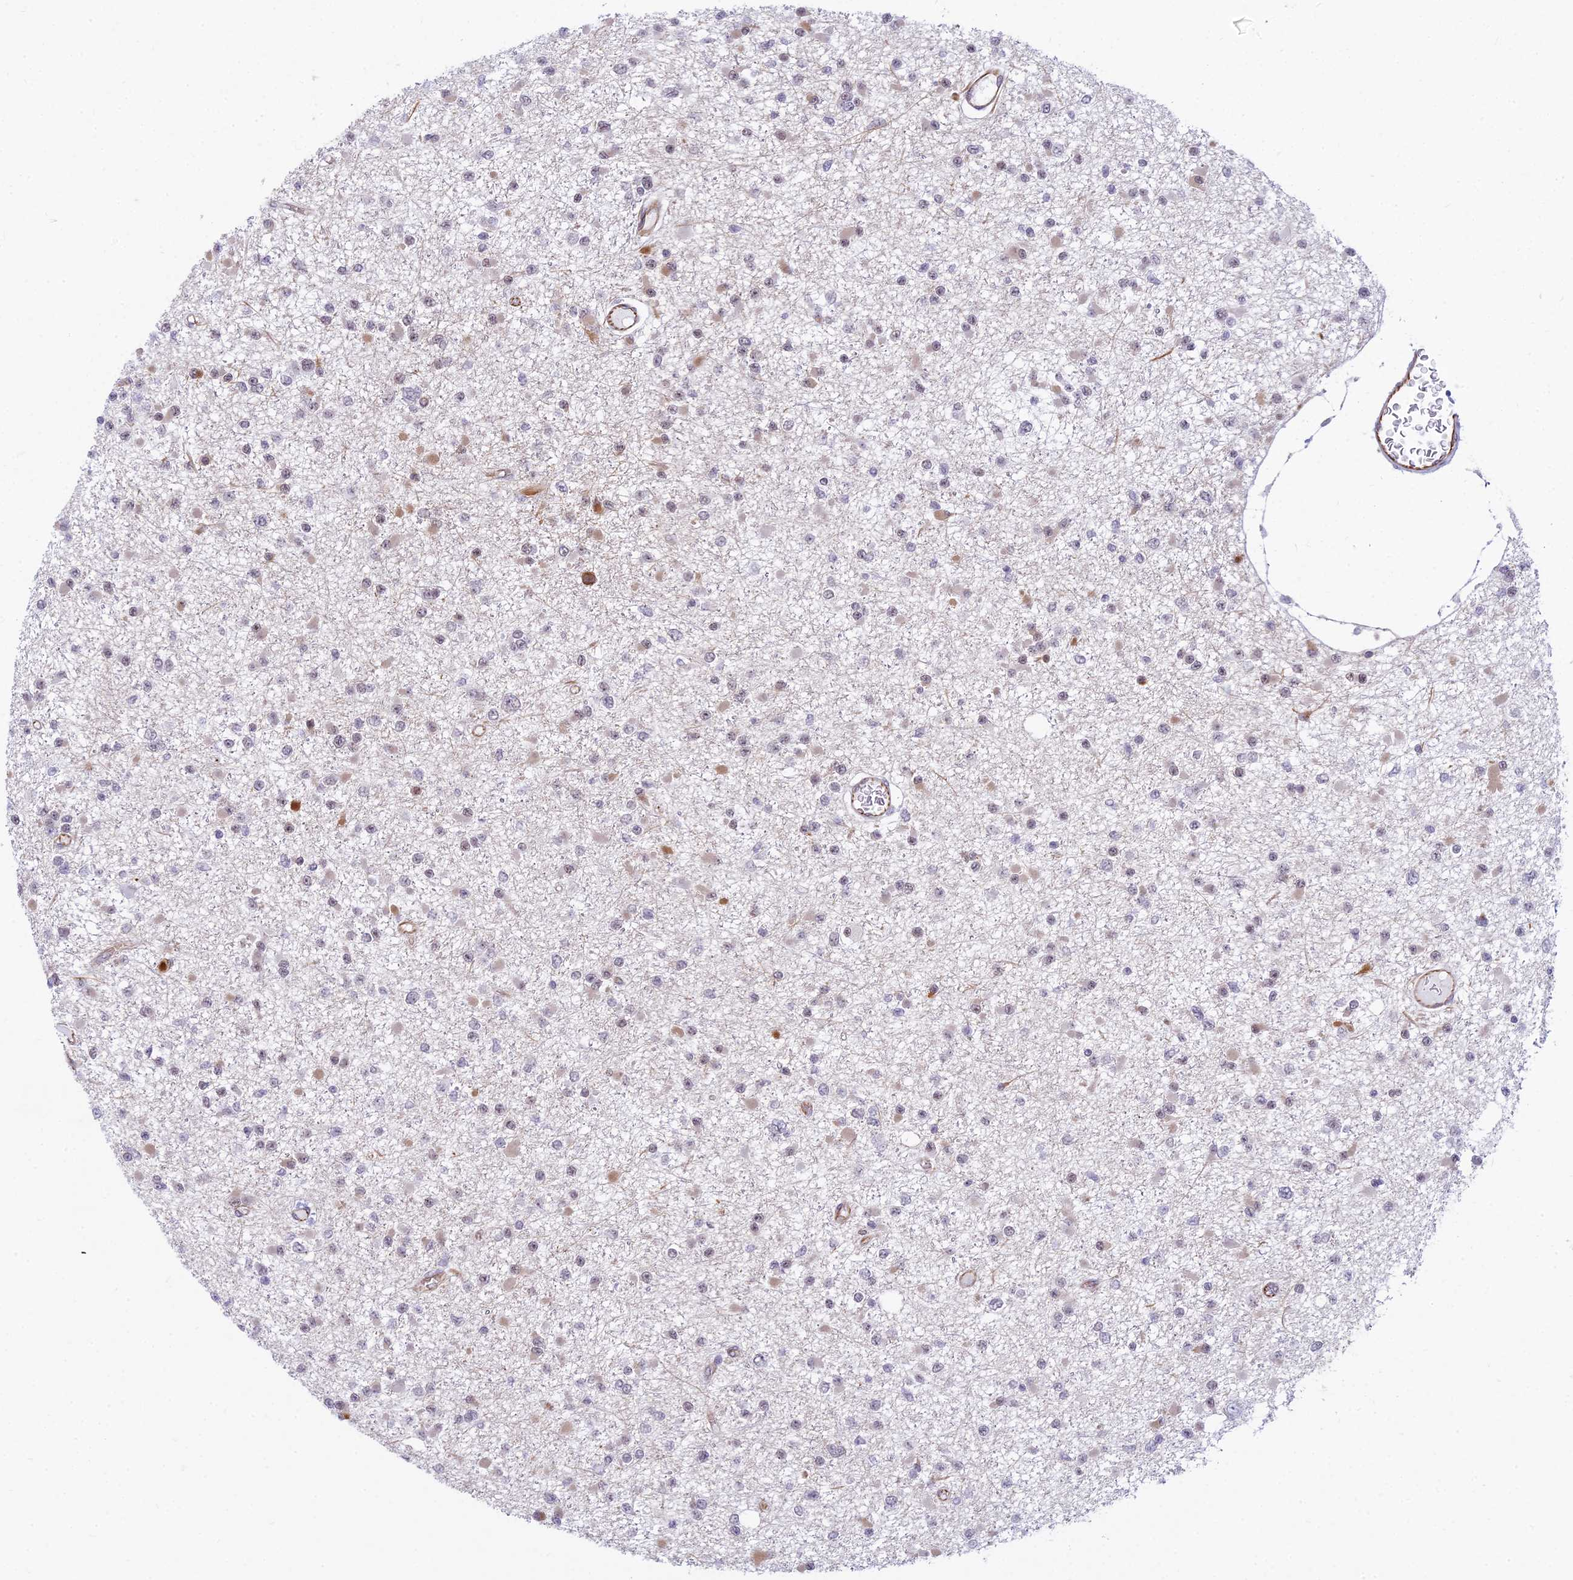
{"staining": {"intensity": "negative", "quantity": "none", "location": "none"}, "tissue": "glioma", "cell_type": "Tumor cells", "image_type": "cancer", "snomed": [{"axis": "morphology", "description": "Glioma, malignant, Low grade"}, {"axis": "topography", "description": "Brain"}], "caption": "Protein analysis of malignant glioma (low-grade) displays no significant positivity in tumor cells.", "gene": "SAPCD2", "patient": {"sex": "female", "age": 22}}